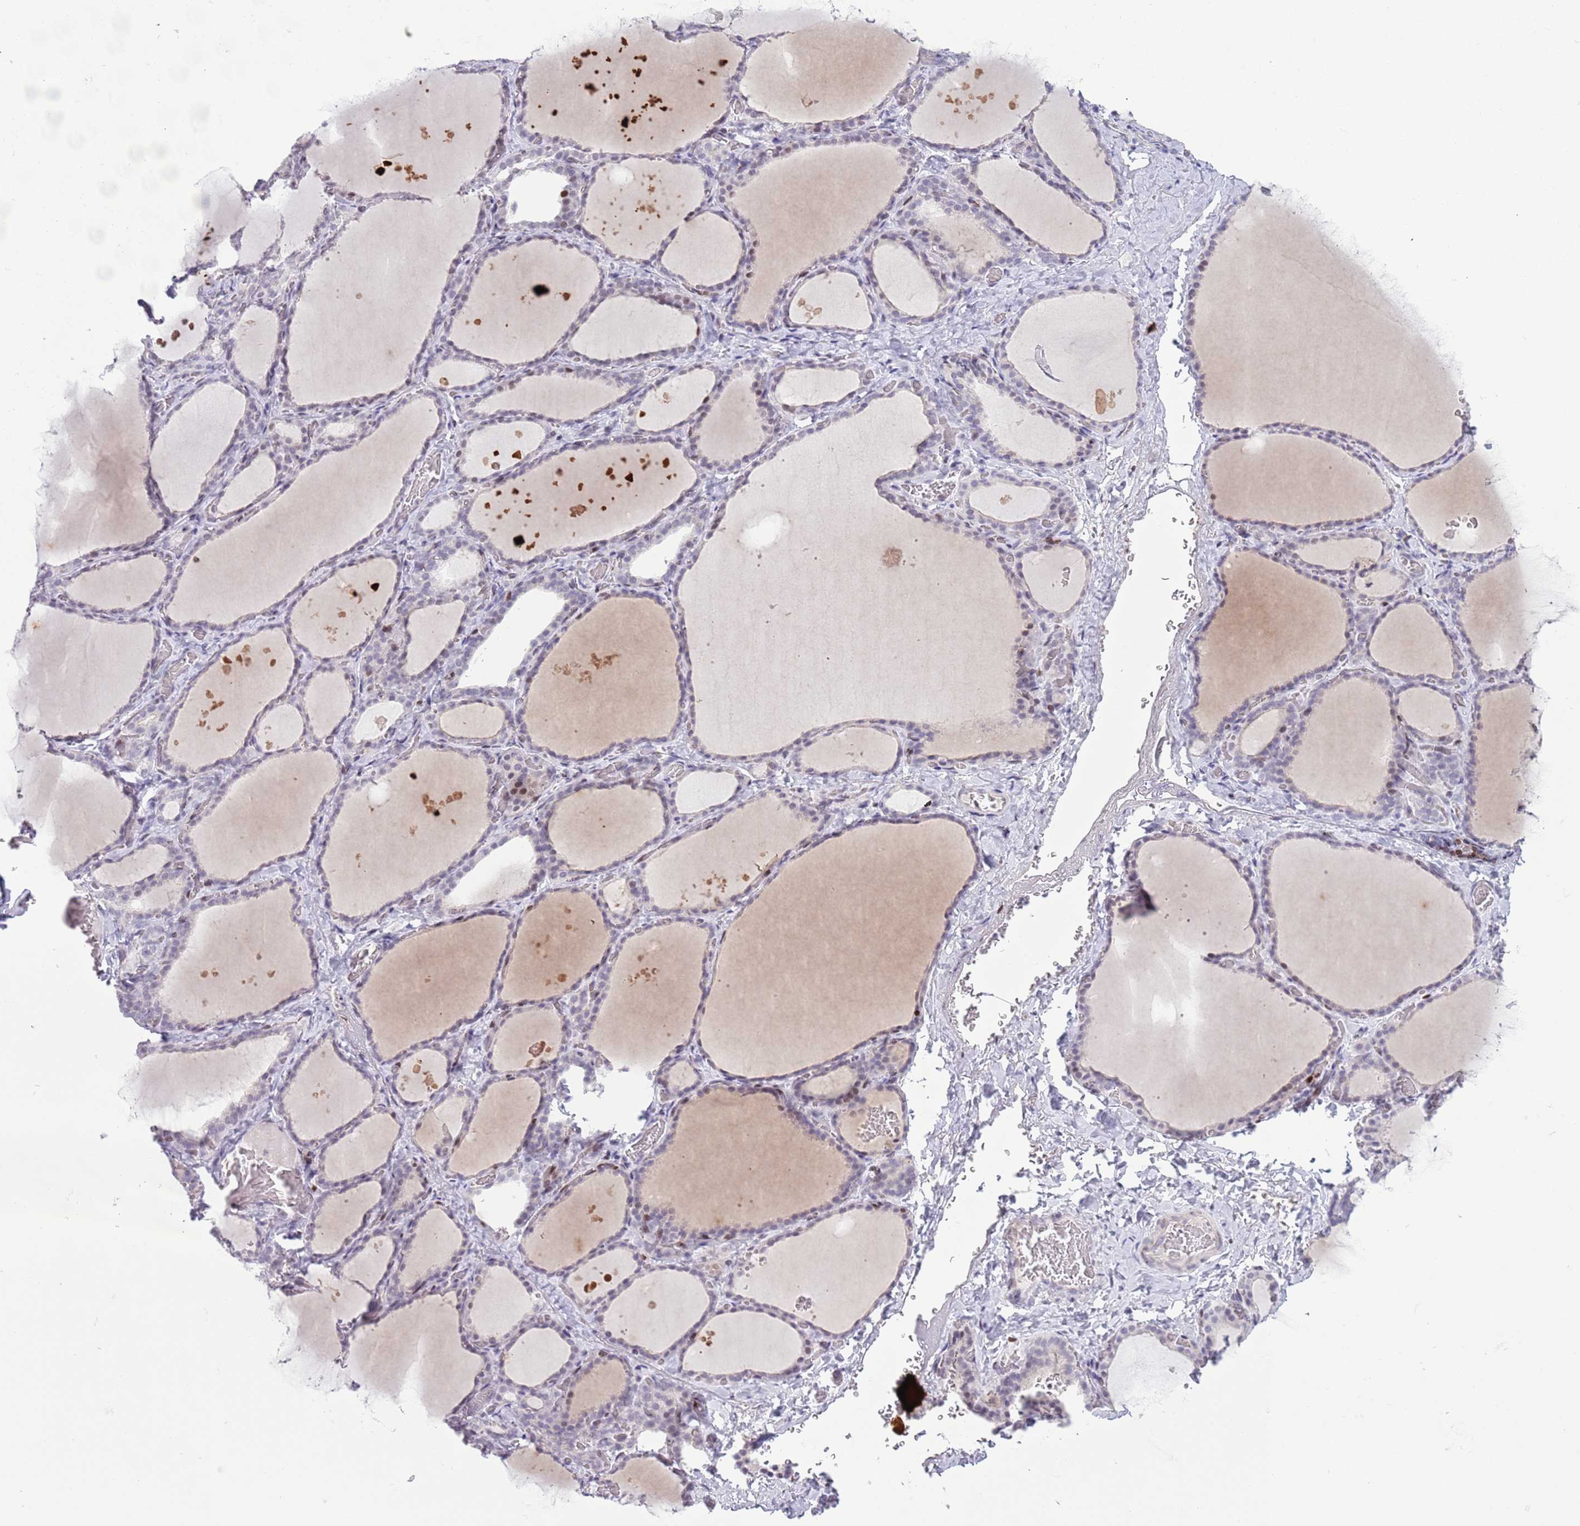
{"staining": {"intensity": "weak", "quantity": "<25%", "location": "nuclear"}, "tissue": "thyroid gland", "cell_type": "Glandular cells", "image_type": "normal", "snomed": [{"axis": "morphology", "description": "Normal tissue, NOS"}, {"axis": "topography", "description": "Thyroid gland"}], "caption": "Immunohistochemical staining of unremarkable human thyroid gland displays no significant expression in glandular cells. The staining is performed using DAB (3,3'-diaminobenzidine) brown chromogen with nuclei counter-stained in using hematoxylin.", "gene": "MFSD10", "patient": {"sex": "female", "age": 39}}